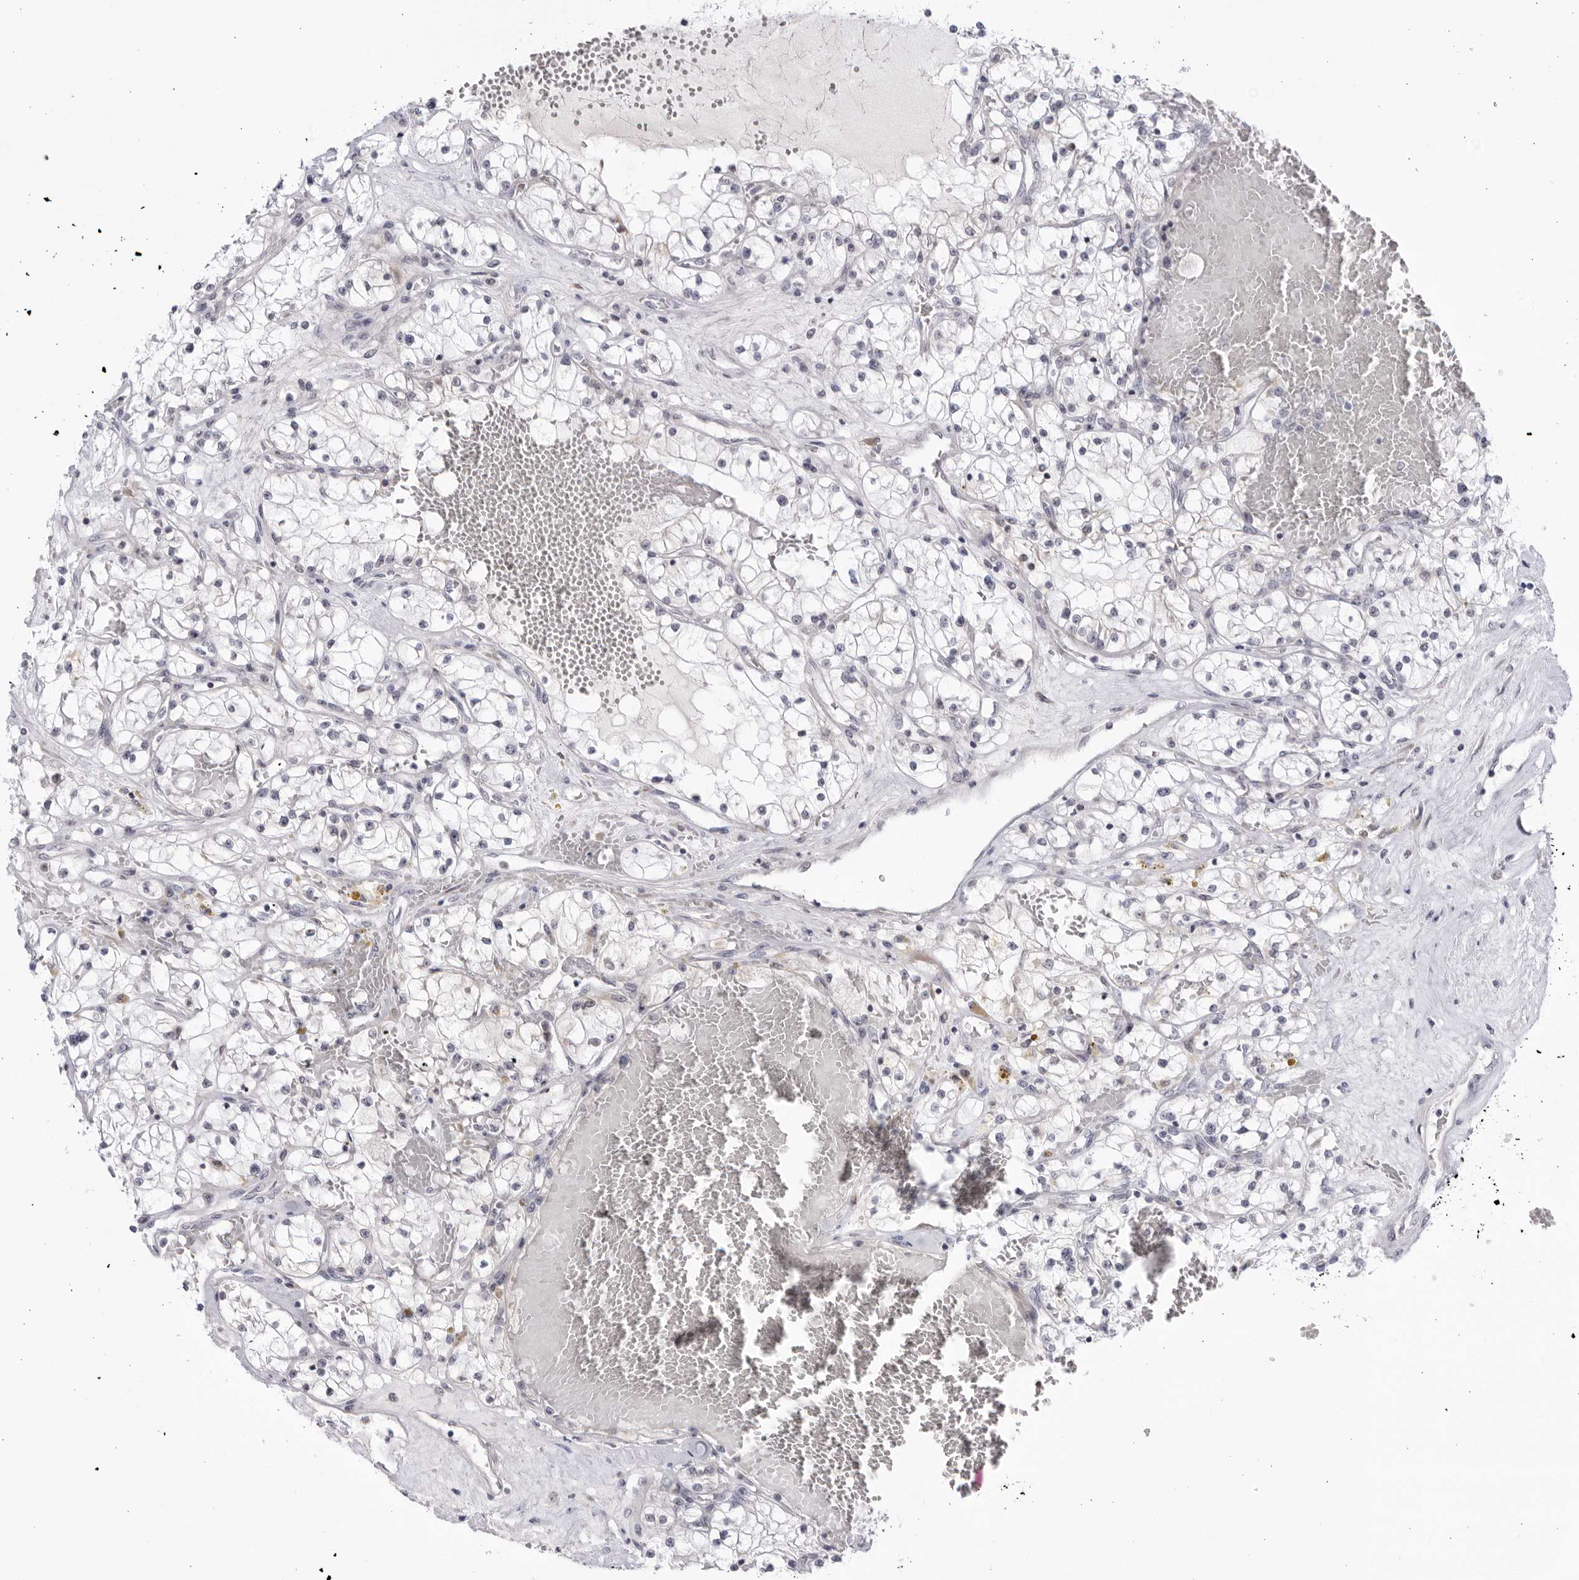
{"staining": {"intensity": "negative", "quantity": "none", "location": "none"}, "tissue": "renal cancer", "cell_type": "Tumor cells", "image_type": "cancer", "snomed": [{"axis": "morphology", "description": "Normal tissue, NOS"}, {"axis": "morphology", "description": "Adenocarcinoma, NOS"}, {"axis": "topography", "description": "Kidney"}], "caption": "Immunohistochemistry (IHC) photomicrograph of human renal adenocarcinoma stained for a protein (brown), which demonstrates no expression in tumor cells. (DAB immunohistochemistry with hematoxylin counter stain).", "gene": "CNBD1", "patient": {"sex": "male", "age": 68}}